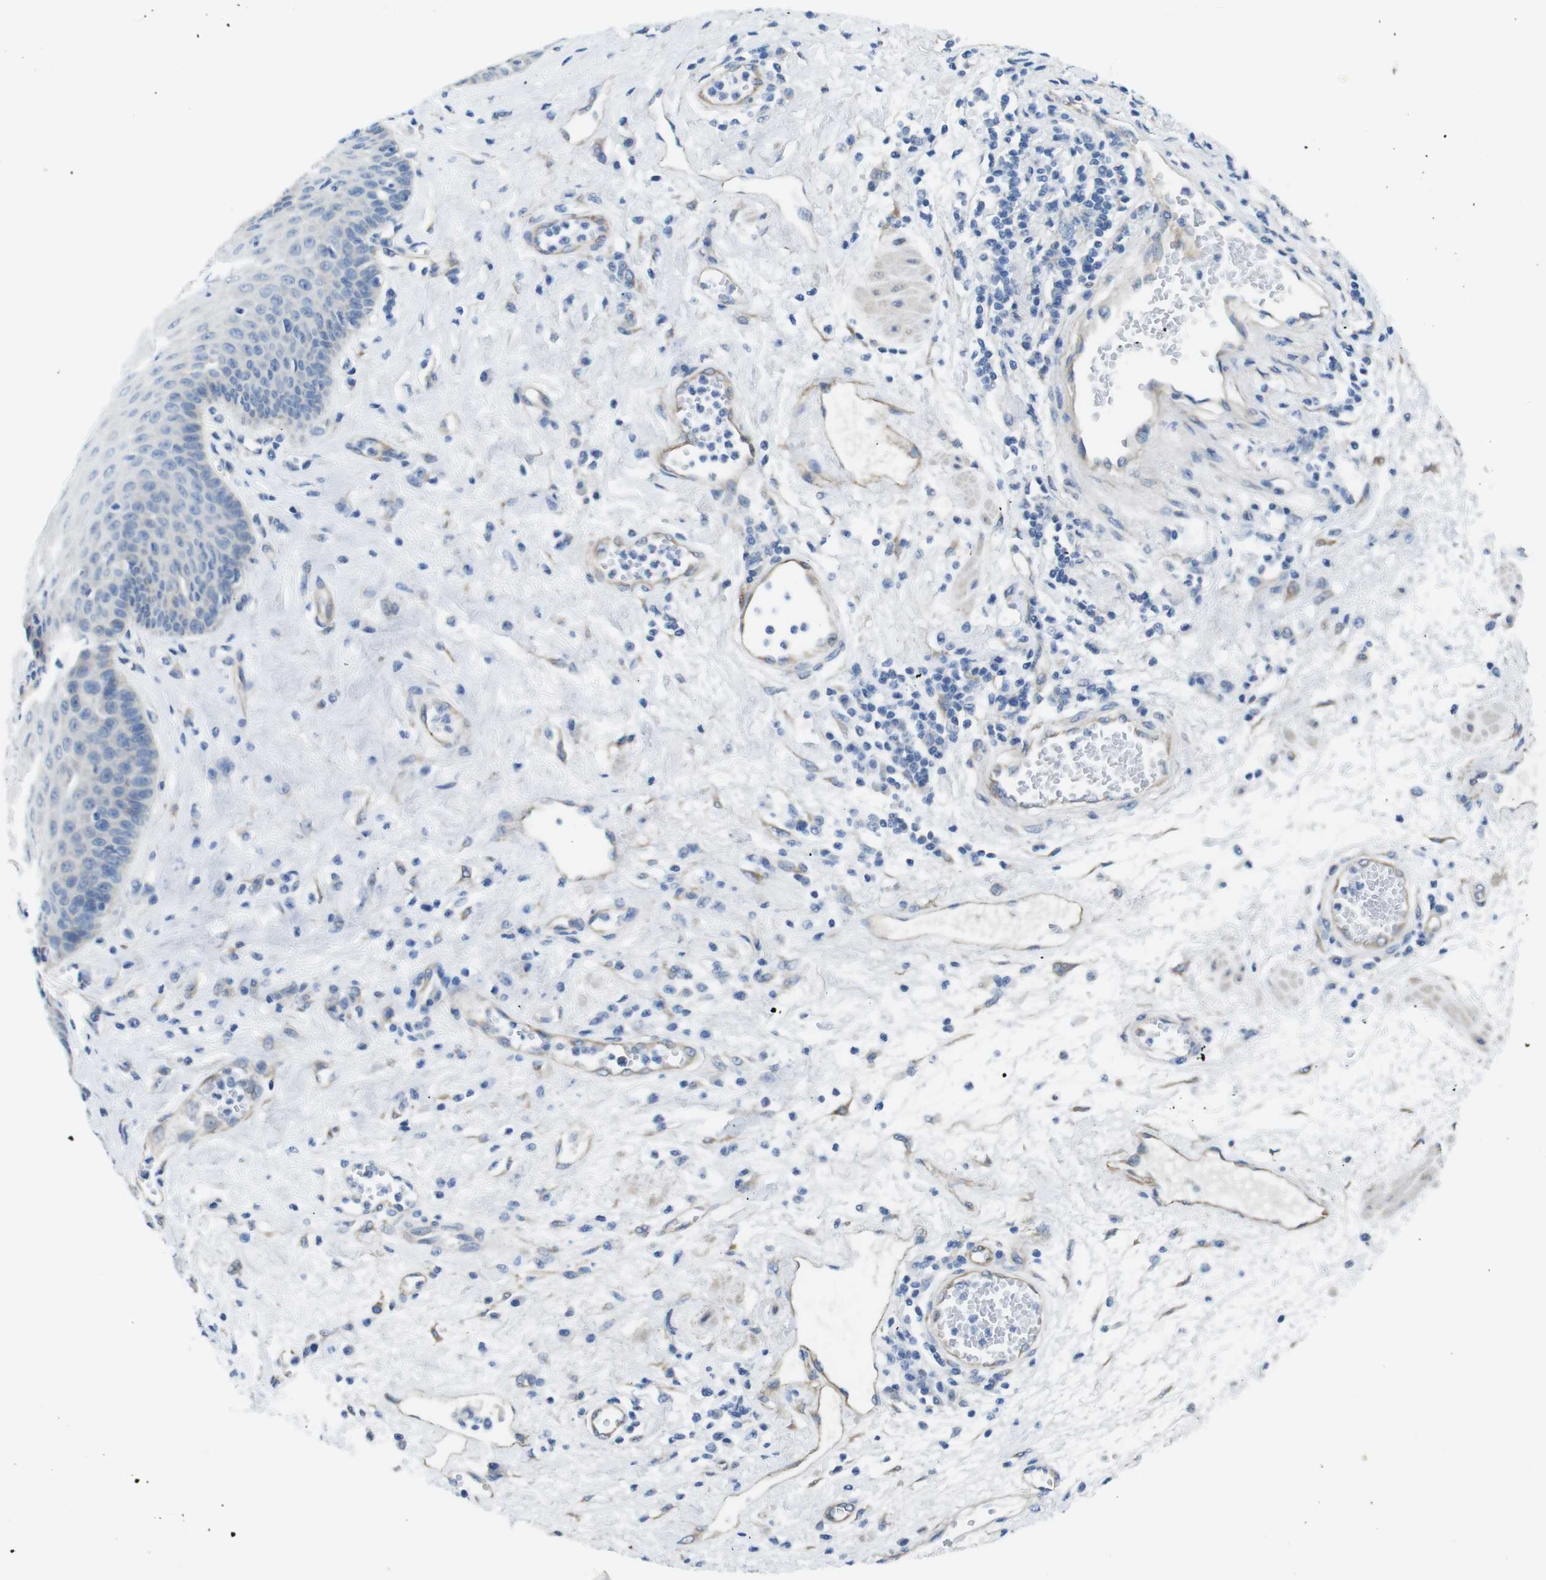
{"staining": {"intensity": "negative", "quantity": "none", "location": "none"}, "tissue": "esophagus", "cell_type": "Squamous epithelial cells", "image_type": "normal", "snomed": [{"axis": "morphology", "description": "Normal tissue, NOS"}, {"axis": "morphology", "description": "Squamous cell carcinoma, NOS"}, {"axis": "topography", "description": "Esophagus"}], "caption": "This is a photomicrograph of immunohistochemistry (IHC) staining of normal esophagus, which shows no expression in squamous epithelial cells.", "gene": "CDH8", "patient": {"sex": "male", "age": 65}}